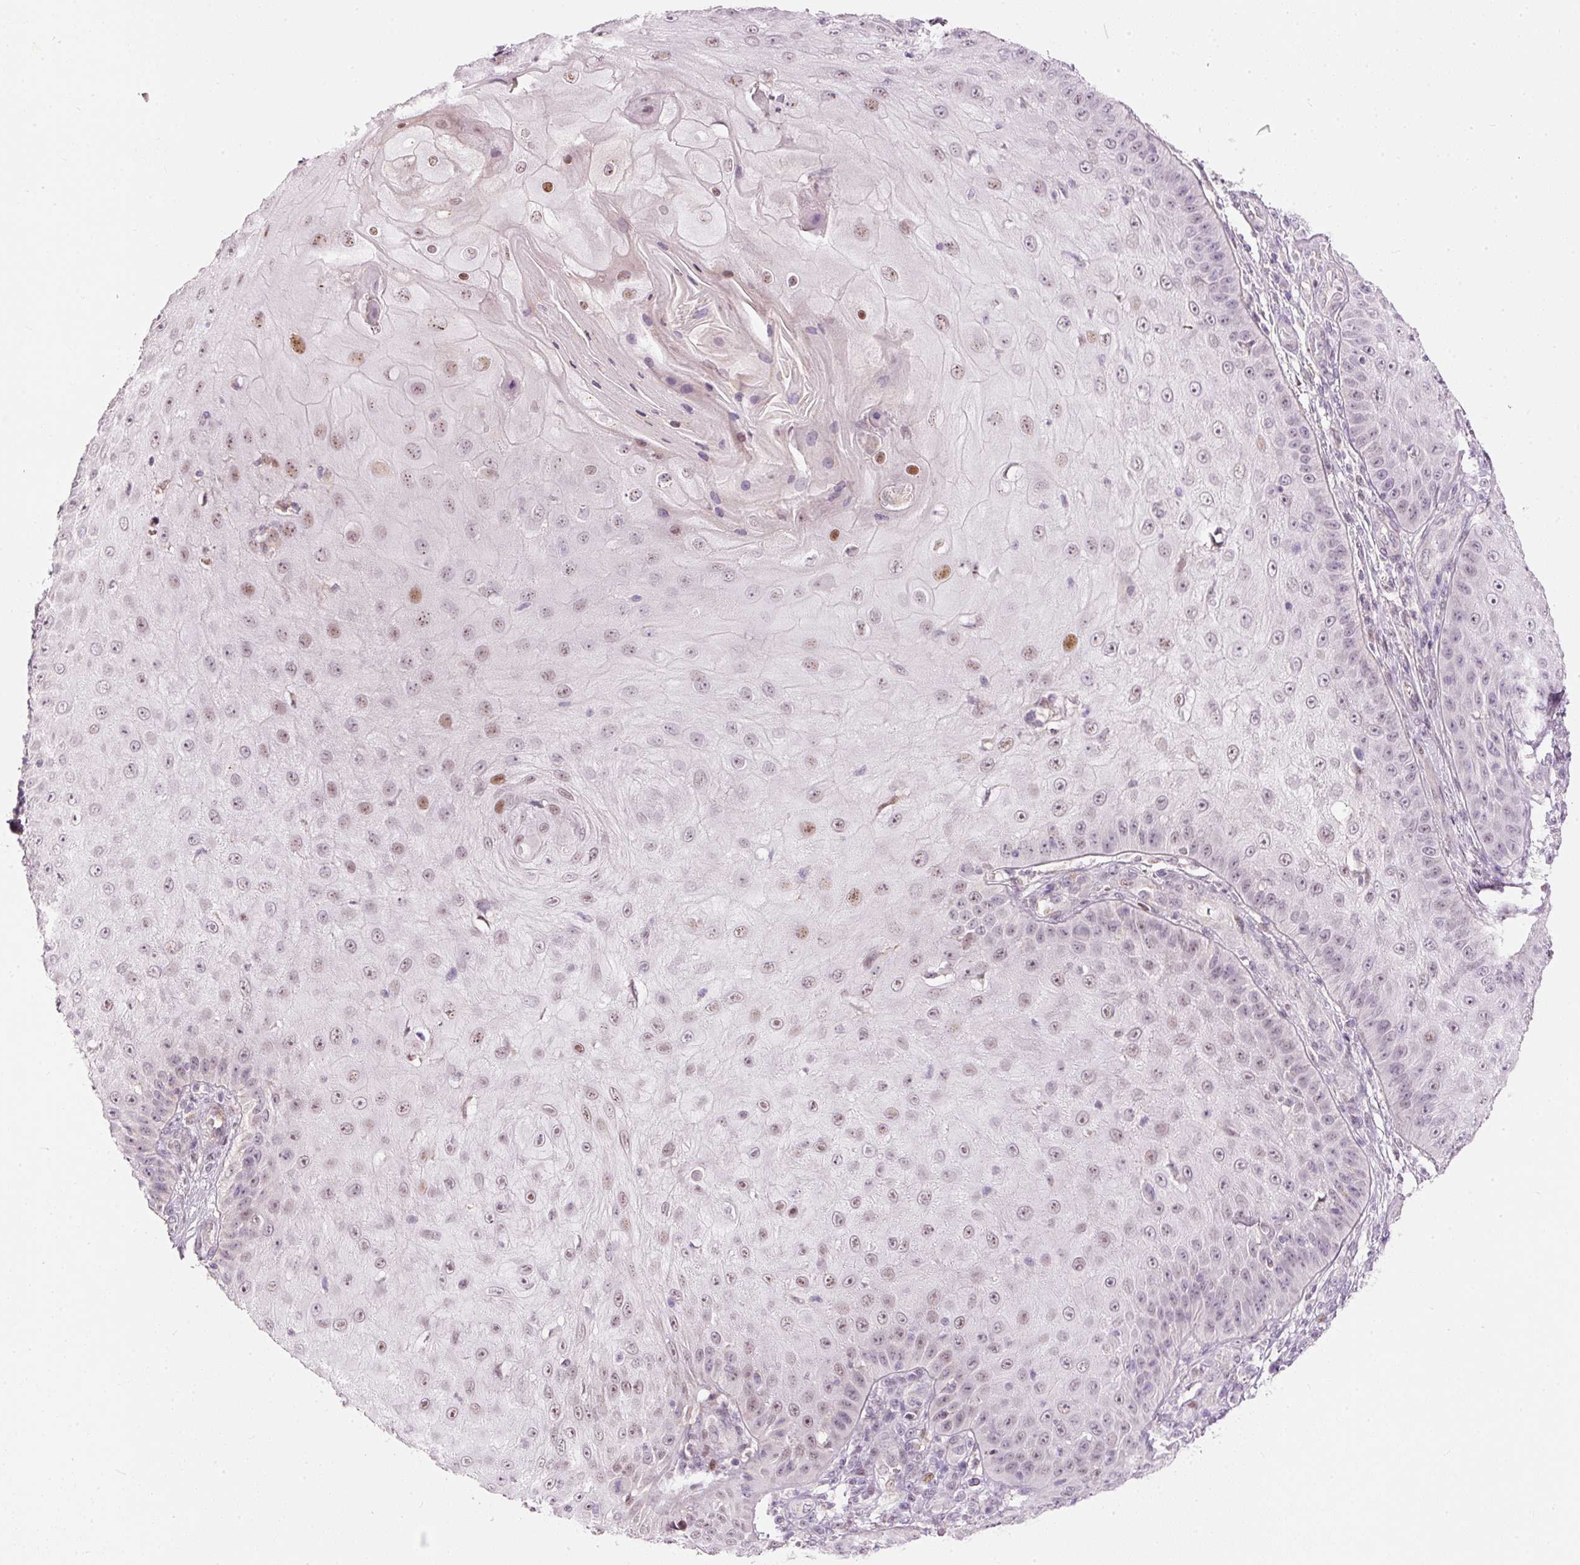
{"staining": {"intensity": "moderate", "quantity": "<25%", "location": "nuclear"}, "tissue": "skin cancer", "cell_type": "Tumor cells", "image_type": "cancer", "snomed": [{"axis": "morphology", "description": "Squamous cell carcinoma, NOS"}, {"axis": "topography", "description": "Skin"}], "caption": "Skin cancer (squamous cell carcinoma) was stained to show a protein in brown. There is low levels of moderate nuclear expression in about <25% of tumor cells.", "gene": "RNF39", "patient": {"sex": "male", "age": 70}}